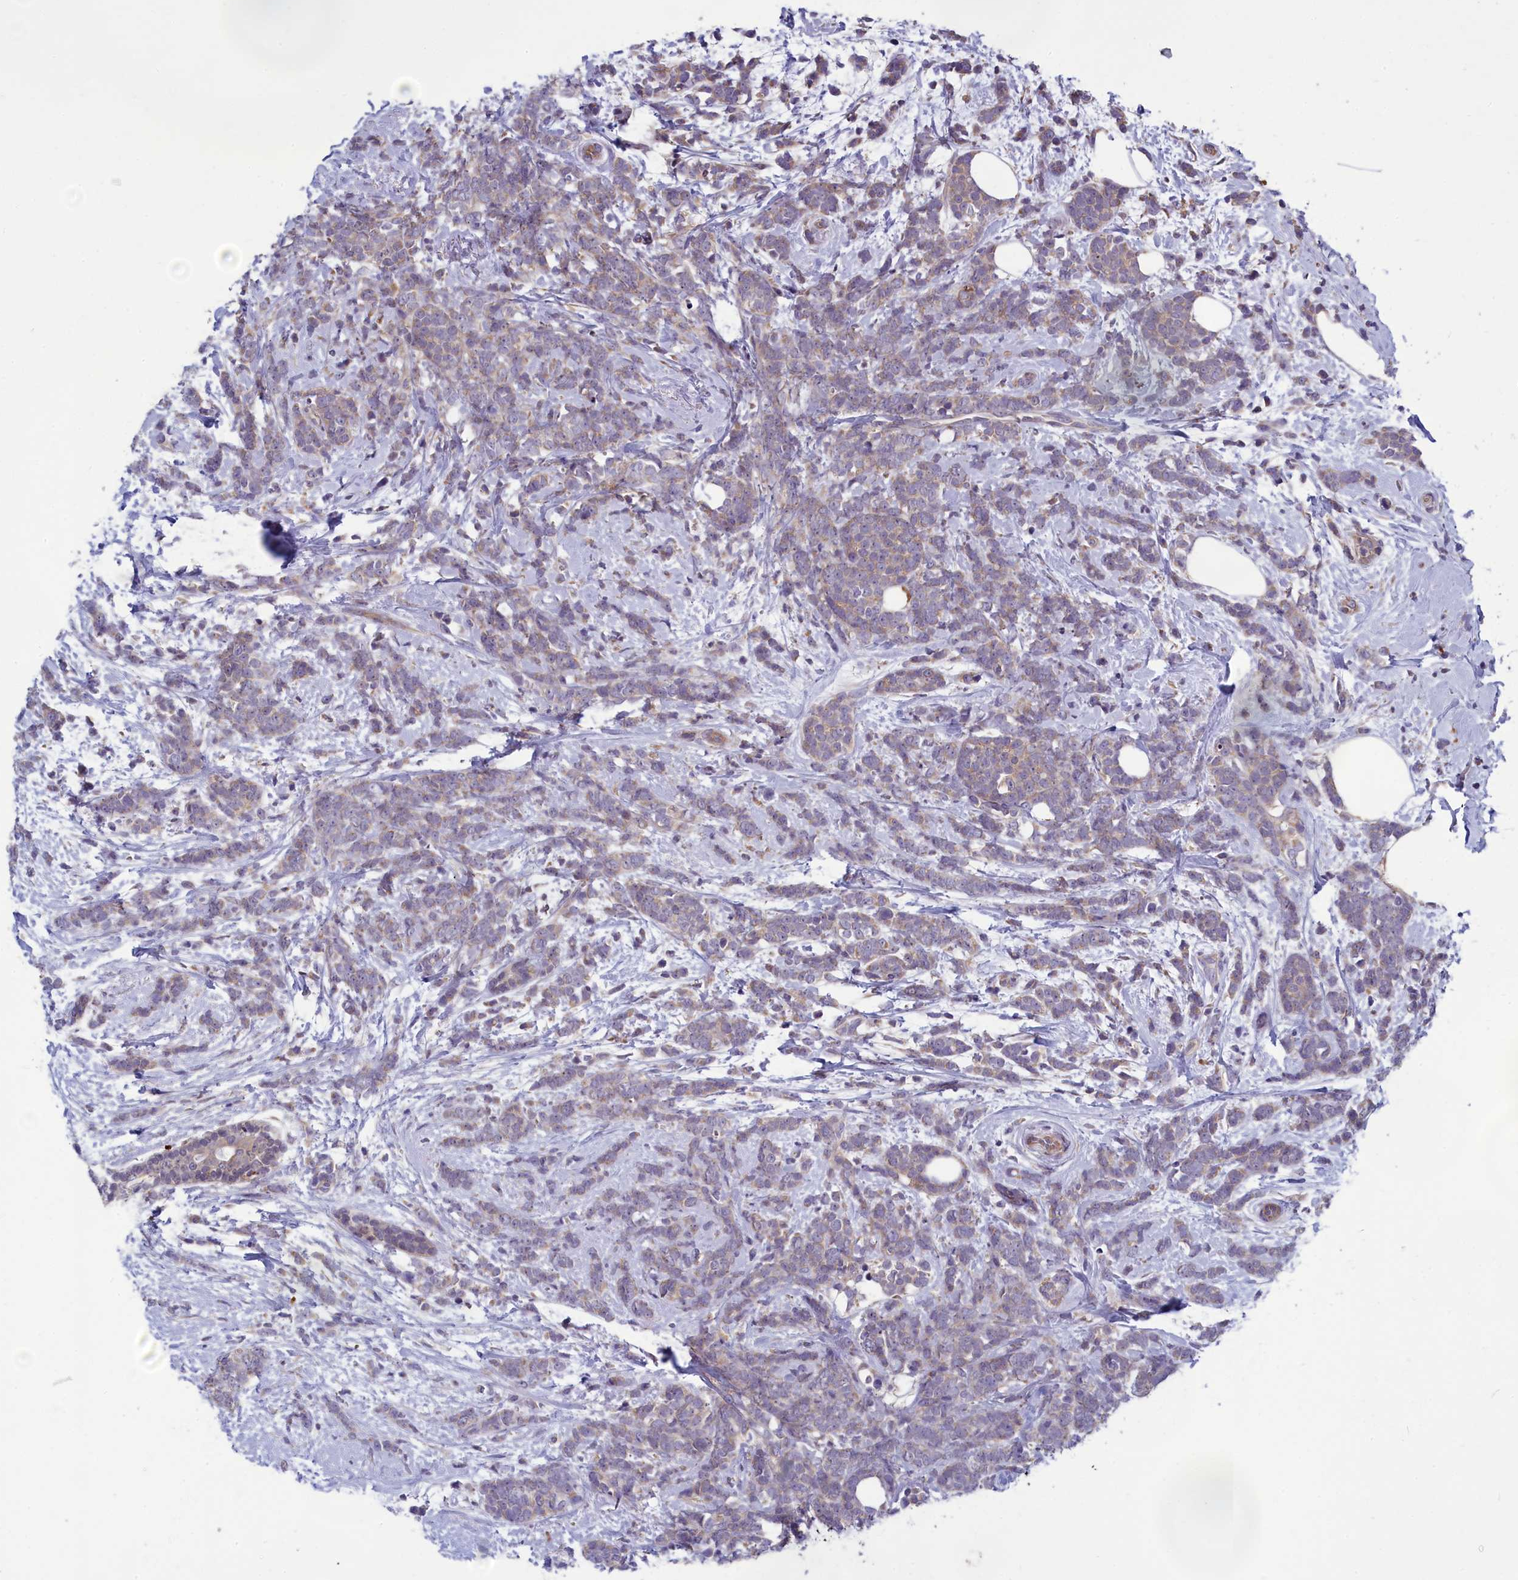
{"staining": {"intensity": "weak", "quantity": "<25%", "location": "cytoplasmic/membranous"}, "tissue": "breast cancer", "cell_type": "Tumor cells", "image_type": "cancer", "snomed": [{"axis": "morphology", "description": "Lobular carcinoma"}, {"axis": "topography", "description": "Breast"}], "caption": "Immunohistochemistry (IHC) photomicrograph of neoplastic tissue: human breast cancer (lobular carcinoma) stained with DAB (3,3'-diaminobenzidine) demonstrates no significant protein expression in tumor cells.", "gene": "BLTP2", "patient": {"sex": "female", "age": 58}}